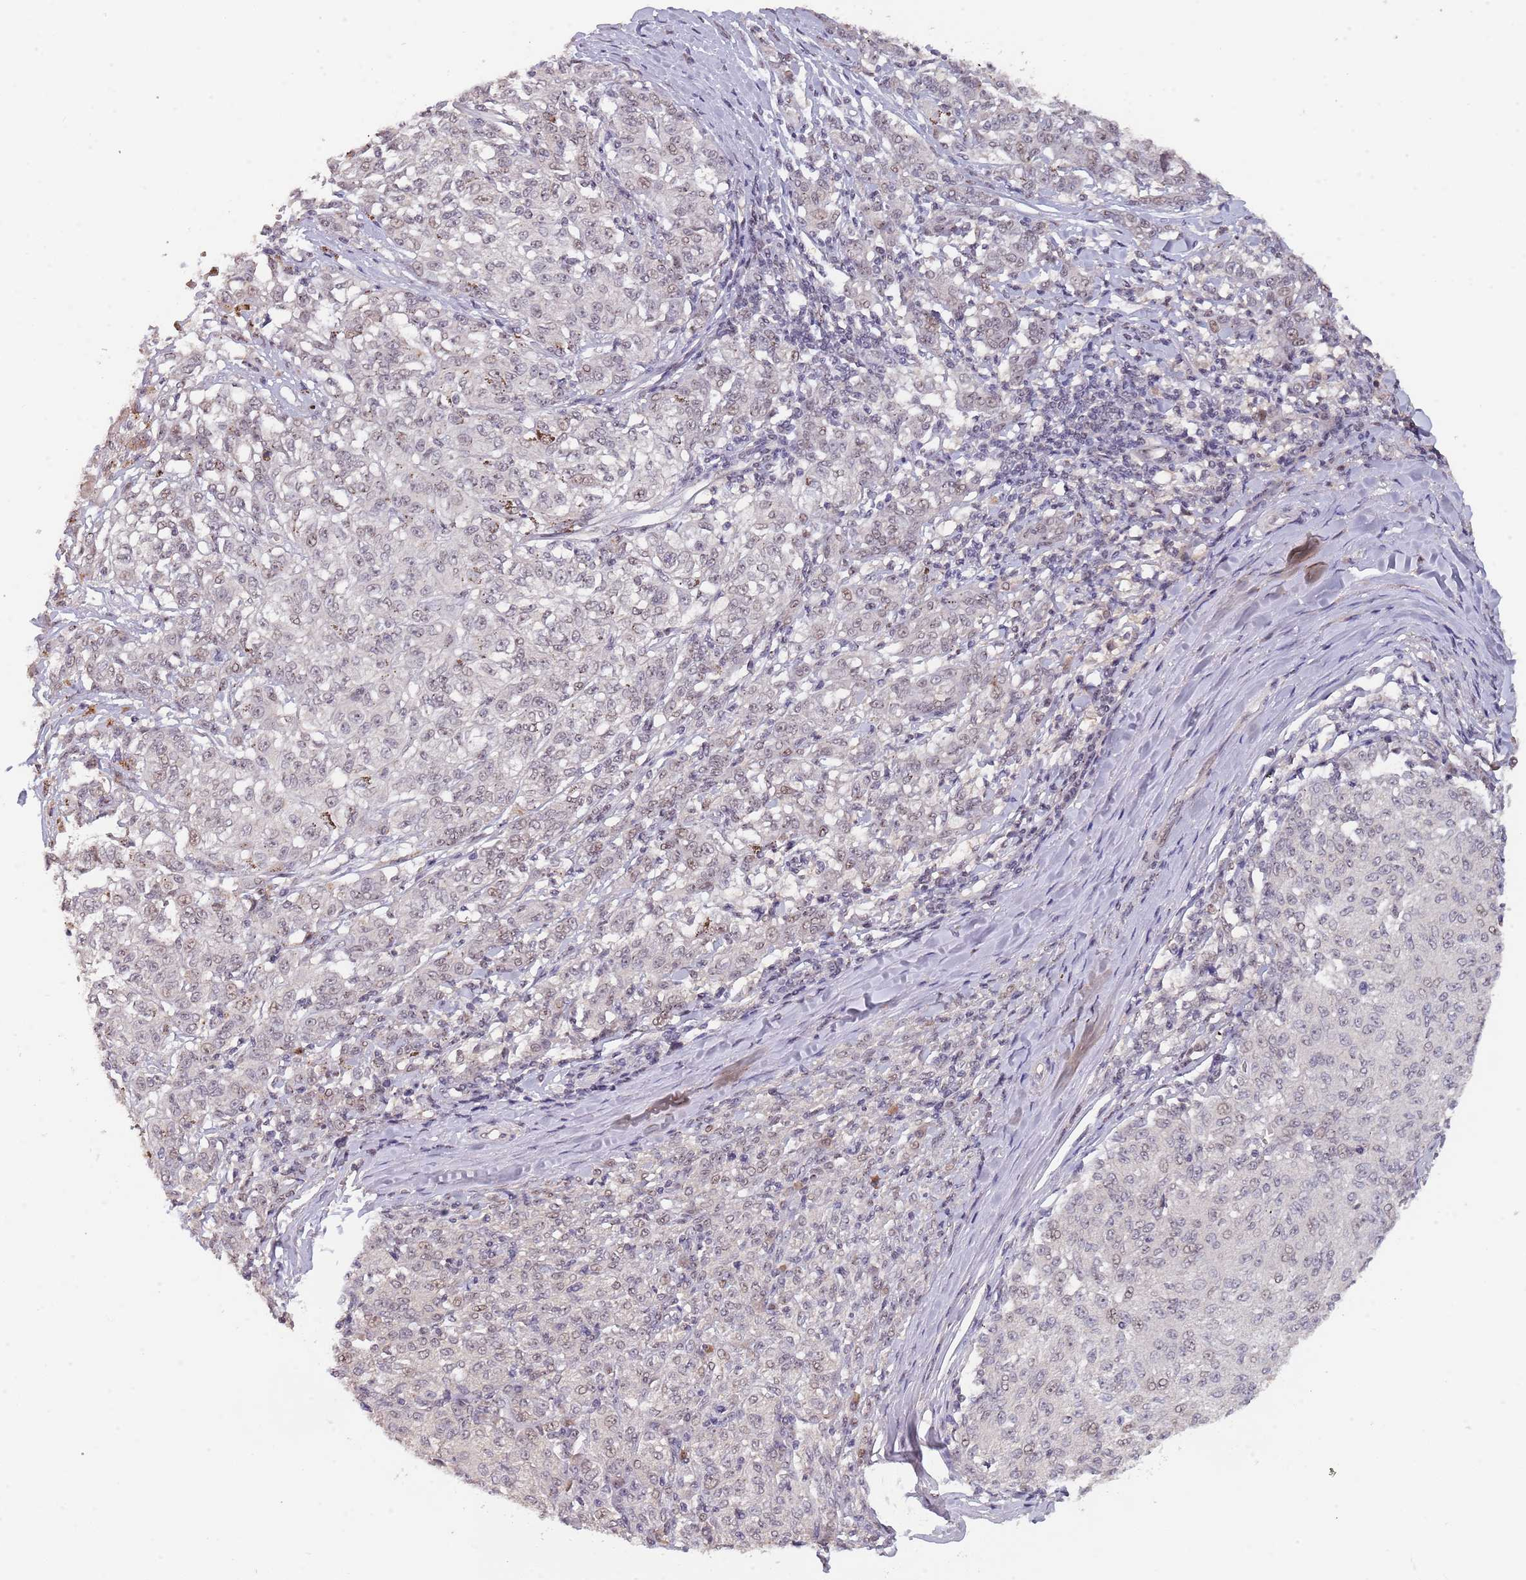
{"staining": {"intensity": "weak", "quantity": ">75%", "location": "nuclear"}, "tissue": "melanoma", "cell_type": "Tumor cells", "image_type": "cancer", "snomed": [{"axis": "morphology", "description": "Malignant melanoma, NOS"}, {"axis": "topography", "description": "Skin"}], "caption": "Immunohistochemistry (DAB (3,3'-diaminobenzidine)) staining of malignant melanoma shows weak nuclear protein expression in about >75% of tumor cells.", "gene": "CIZ1", "patient": {"sex": "female", "age": 72}}